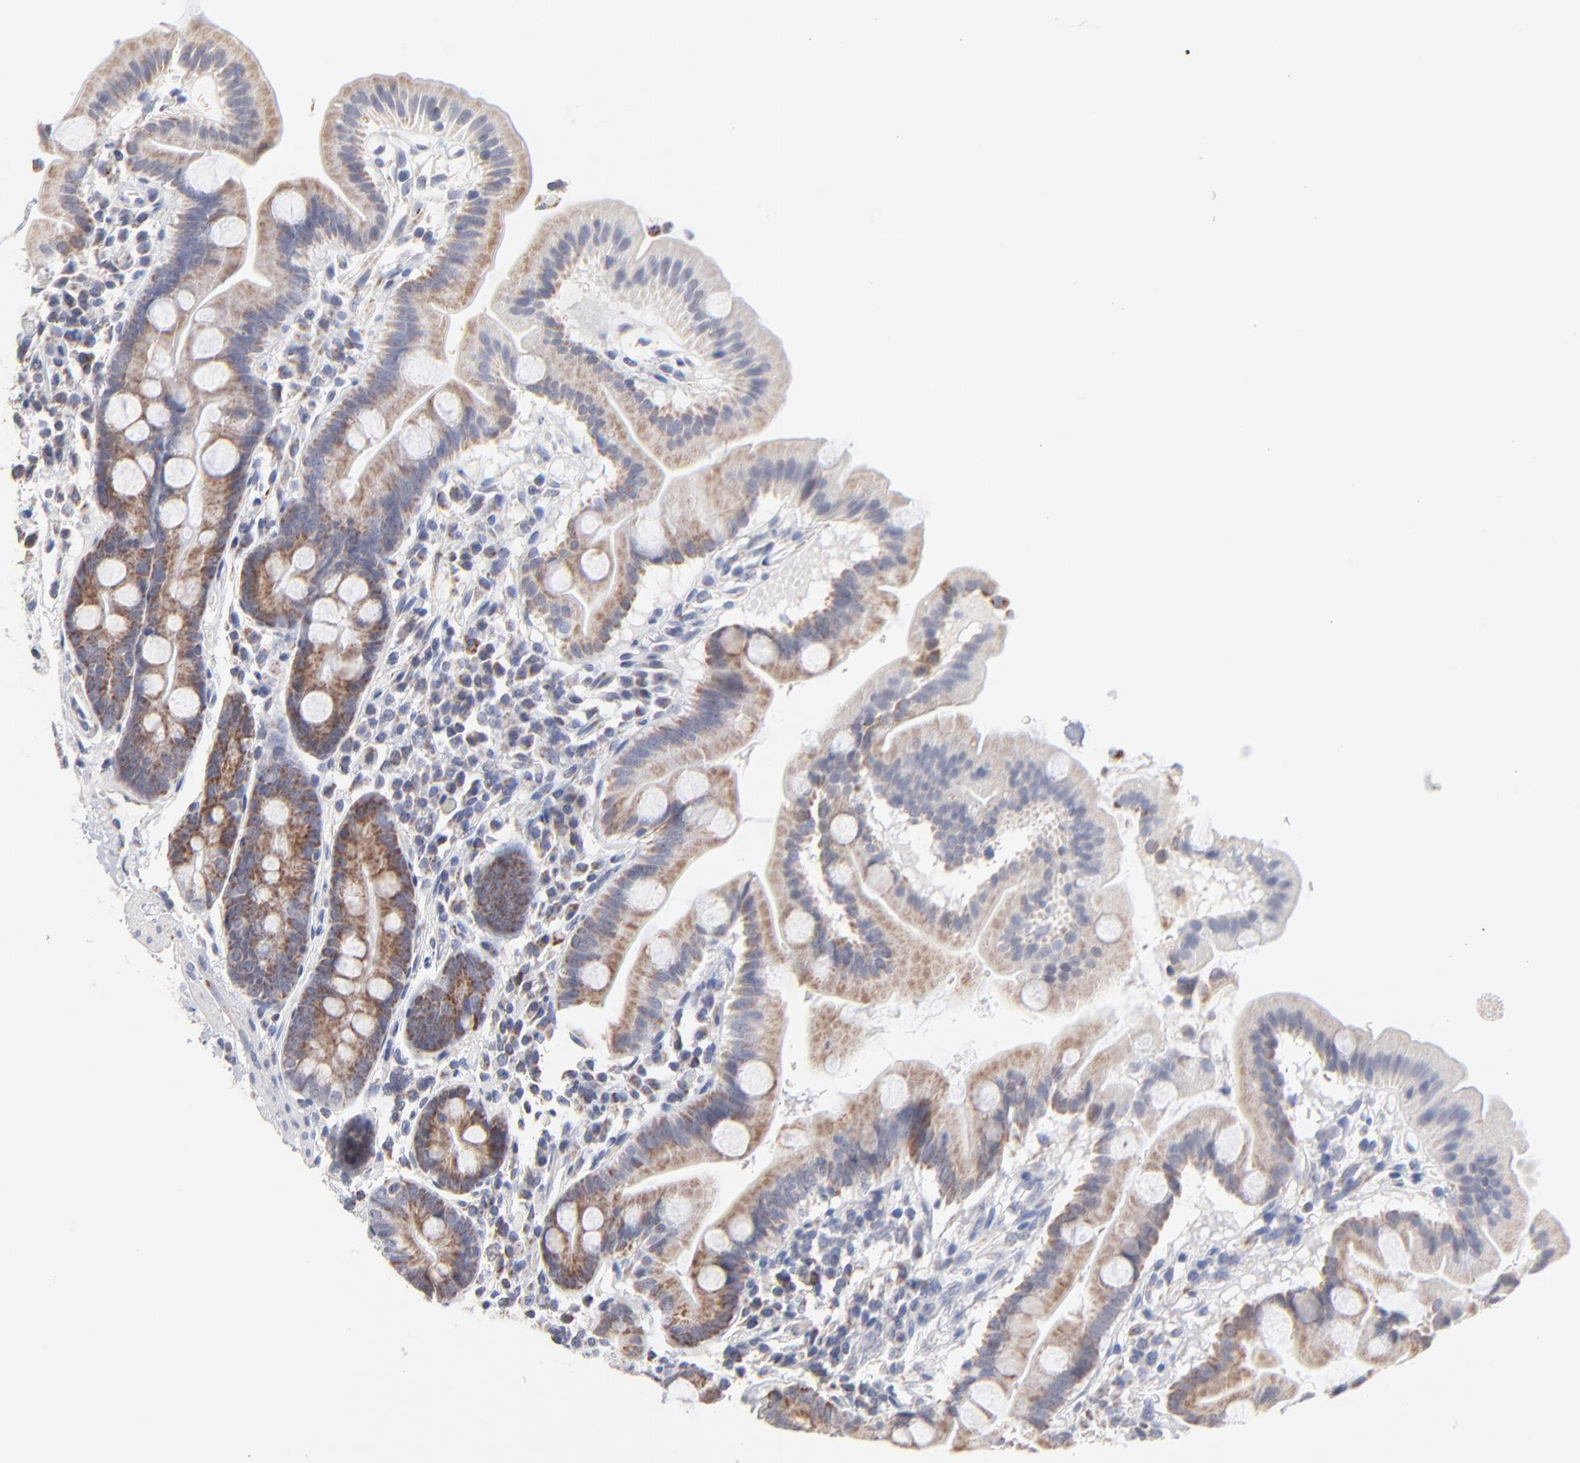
{"staining": {"intensity": "moderate", "quantity": ">75%", "location": "cytoplasmic/membranous"}, "tissue": "duodenum", "cell_type": "Glandular cells", "image_type": "normal", "snomed": [{"axis": "morphology", "description": "Normal tissue, NOS"}, {"axis": "topography", "description": "Duodenum"}], "caption": "About >75% of glandular cells in benign duodenum demonstrate moderate cytoplasmic/membranous protein expression as visualized by brown immunohistochemical staining.", "gene": "MRPL58", "patient": {"sex": "male", "age": 50}}